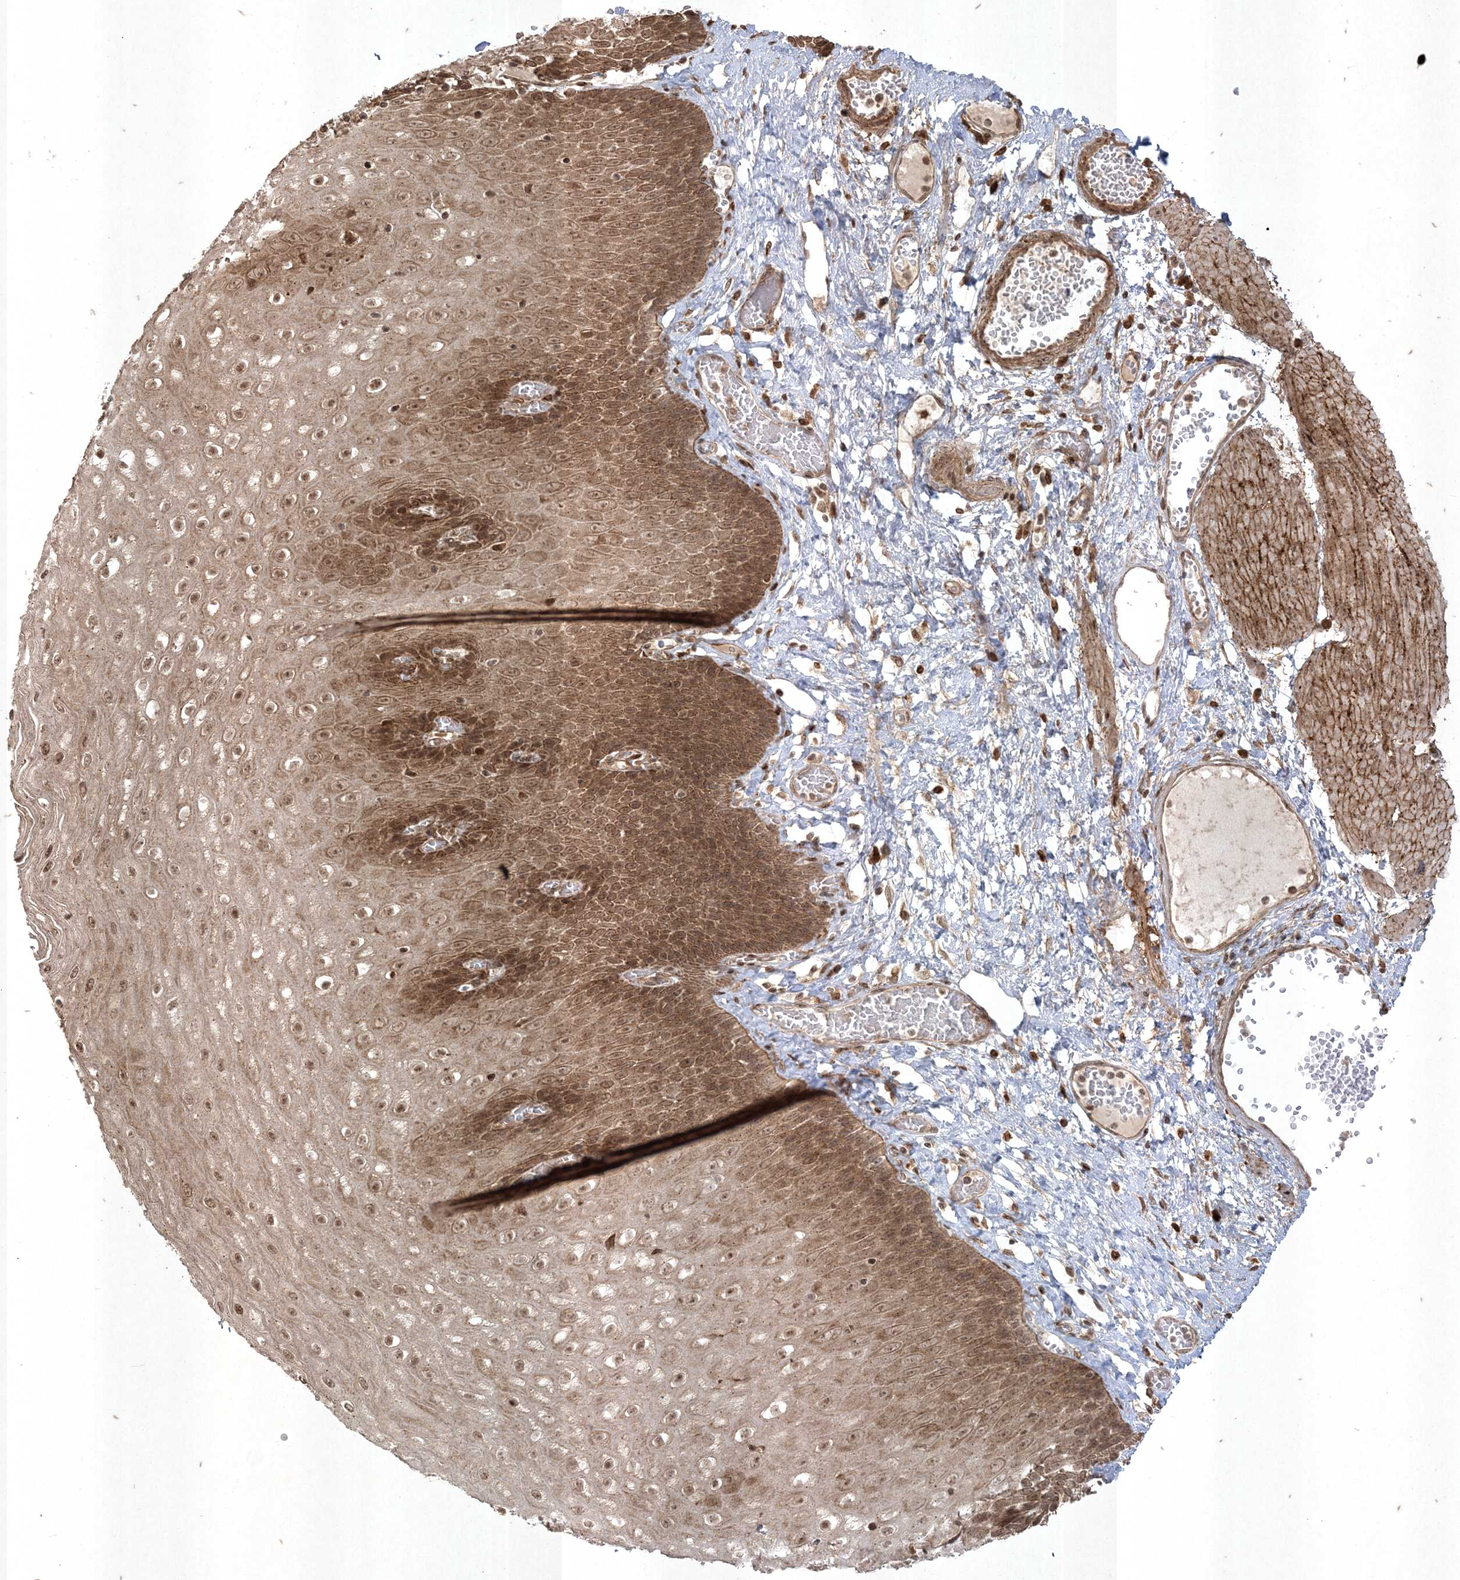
{"staining": {"intensity": "moderate", "quantity": ">75%", "location": "cytoplasmic/membranous,nuclear"}, "tissue": "esophagus", "cell_type": "Squamous epithelial cells", "image_type": "normal", "snomed": [{"axis": "morphology", "description": "Normal tissue, NOS"}, {"axis": "topography", "description": "Esophagus"}], "caption": "An image of esophagus stained for a protein shows moderate cytoplasmic/membranous,nuclear brown staining in squamous epithelial cells.", "gene": "RRAS", "patient": {"sex": "male", "age": 60}}